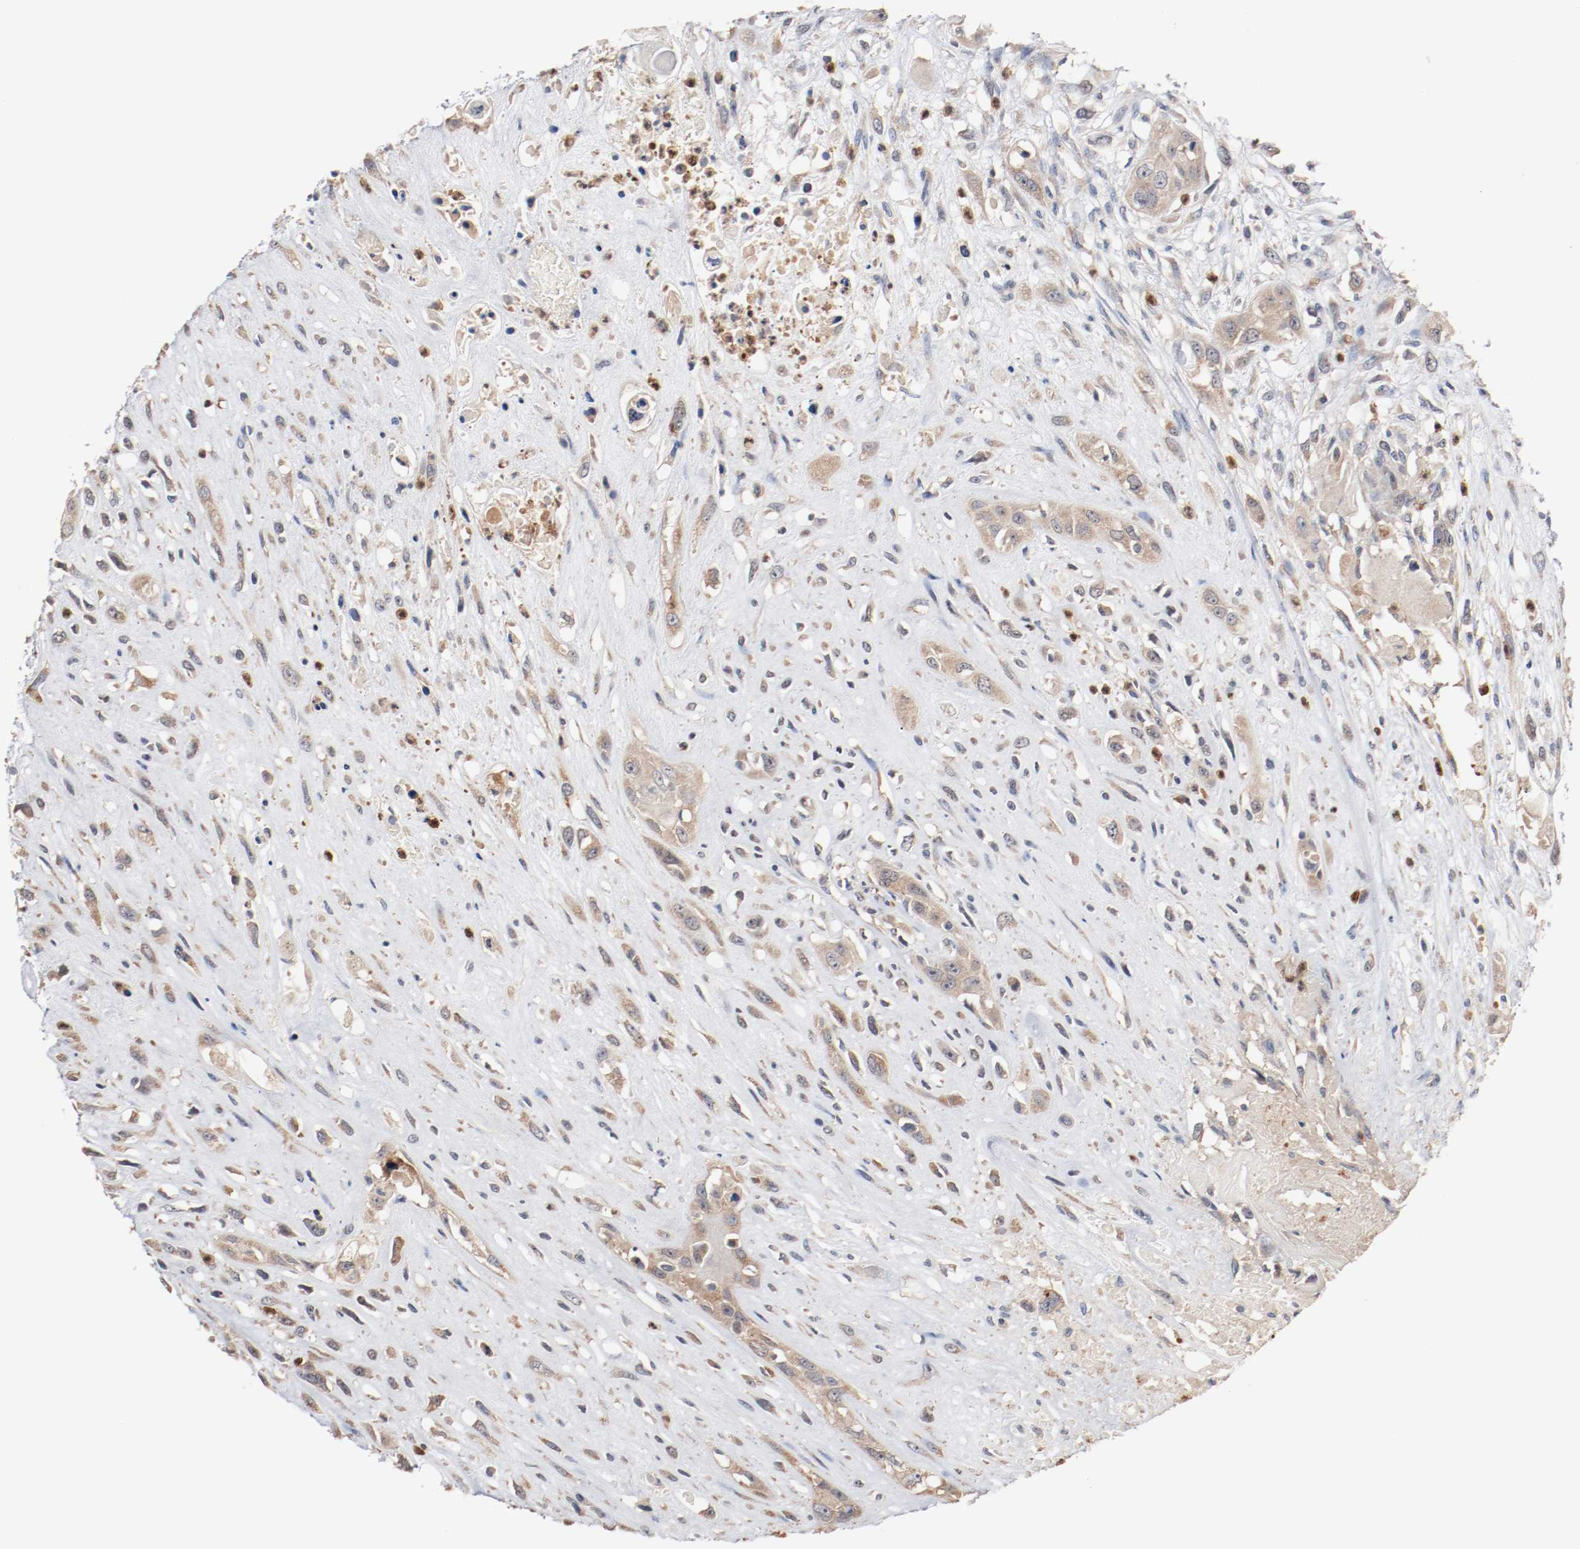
{"staining": {"intensity": "weak", "quantity": ">75%", "location": "cytoplasmic/membranous"}, "tissue": "head and neck cancer", "cell_type": "Tumor cells", "image_type": "cancer", "snomed": [{"axis": "morphology", "description": "Necrosis, NOS"}, {"axis": "morphology", "description": "Neoplasm, malignant, NOS"}, {"axis": "topography", "description": "Salivary gland"}, {"axis": "topography", "description": "Head-Neck"}], "caption": "Human head and neck cancer stained with a protein marker exhibits weak staining in tumor cells.", "gene": "RNASE11", "patient": {"sex": "male", "age": 43}}